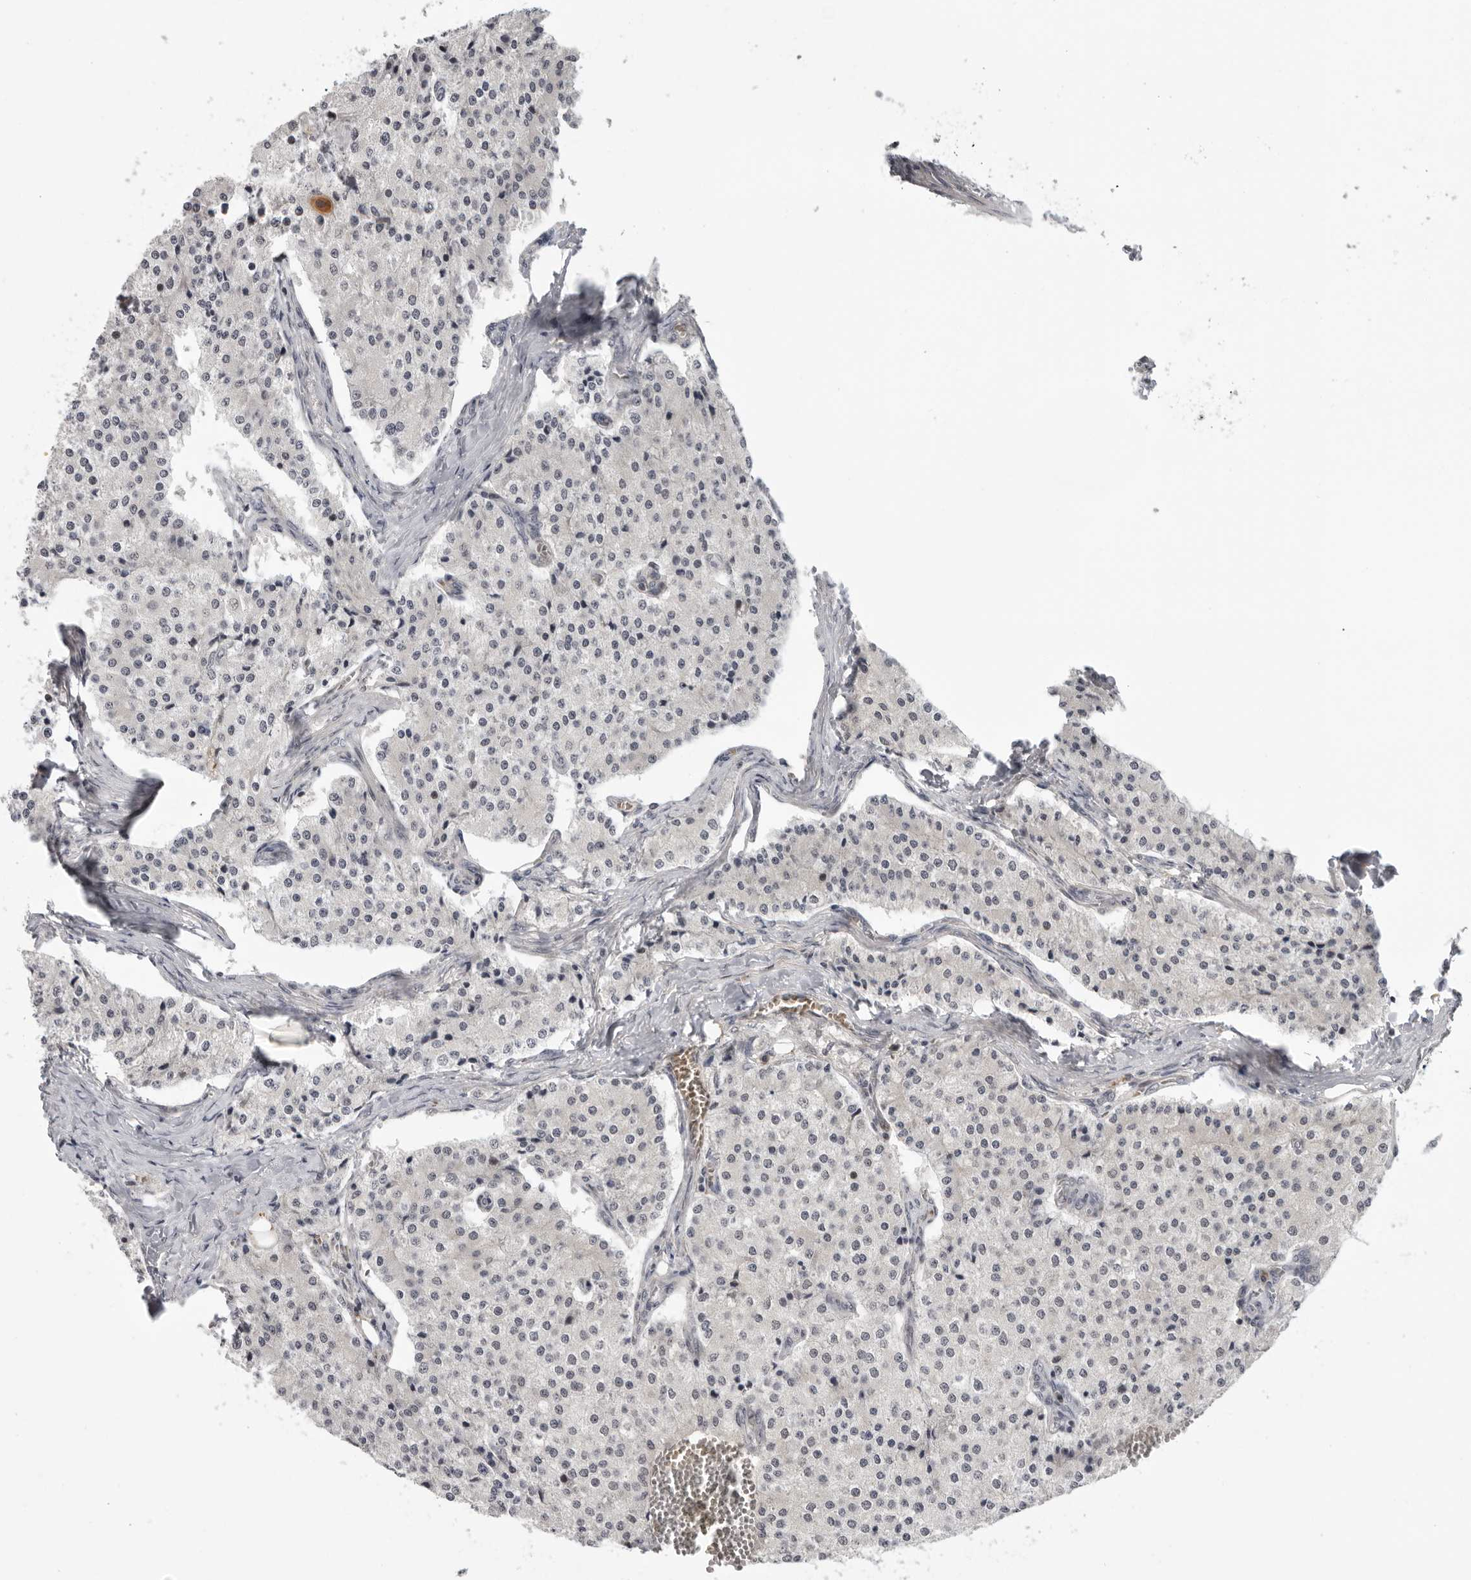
{"staining": {"intensity": "negative", "quantity": "none", "location": "none"}, "tissue": "carcinoid", "cell_type": "Tumor cells", "image_type": "cancer", "snomed": [{"axis": "morphology", "description": "Carcinoid, malignant, NOS"}, {"axis": "topography", "description": "Colon"}], "caption": "This image is of carcinoid (malignant) stained with immunohistochemistry (IHC) to label a protein in brown with the nuclei are counter-stained blue. There is no positivity in tumor cells.", "gene": "ALPK2", "patient": {"sex": "female", "age": 52}}